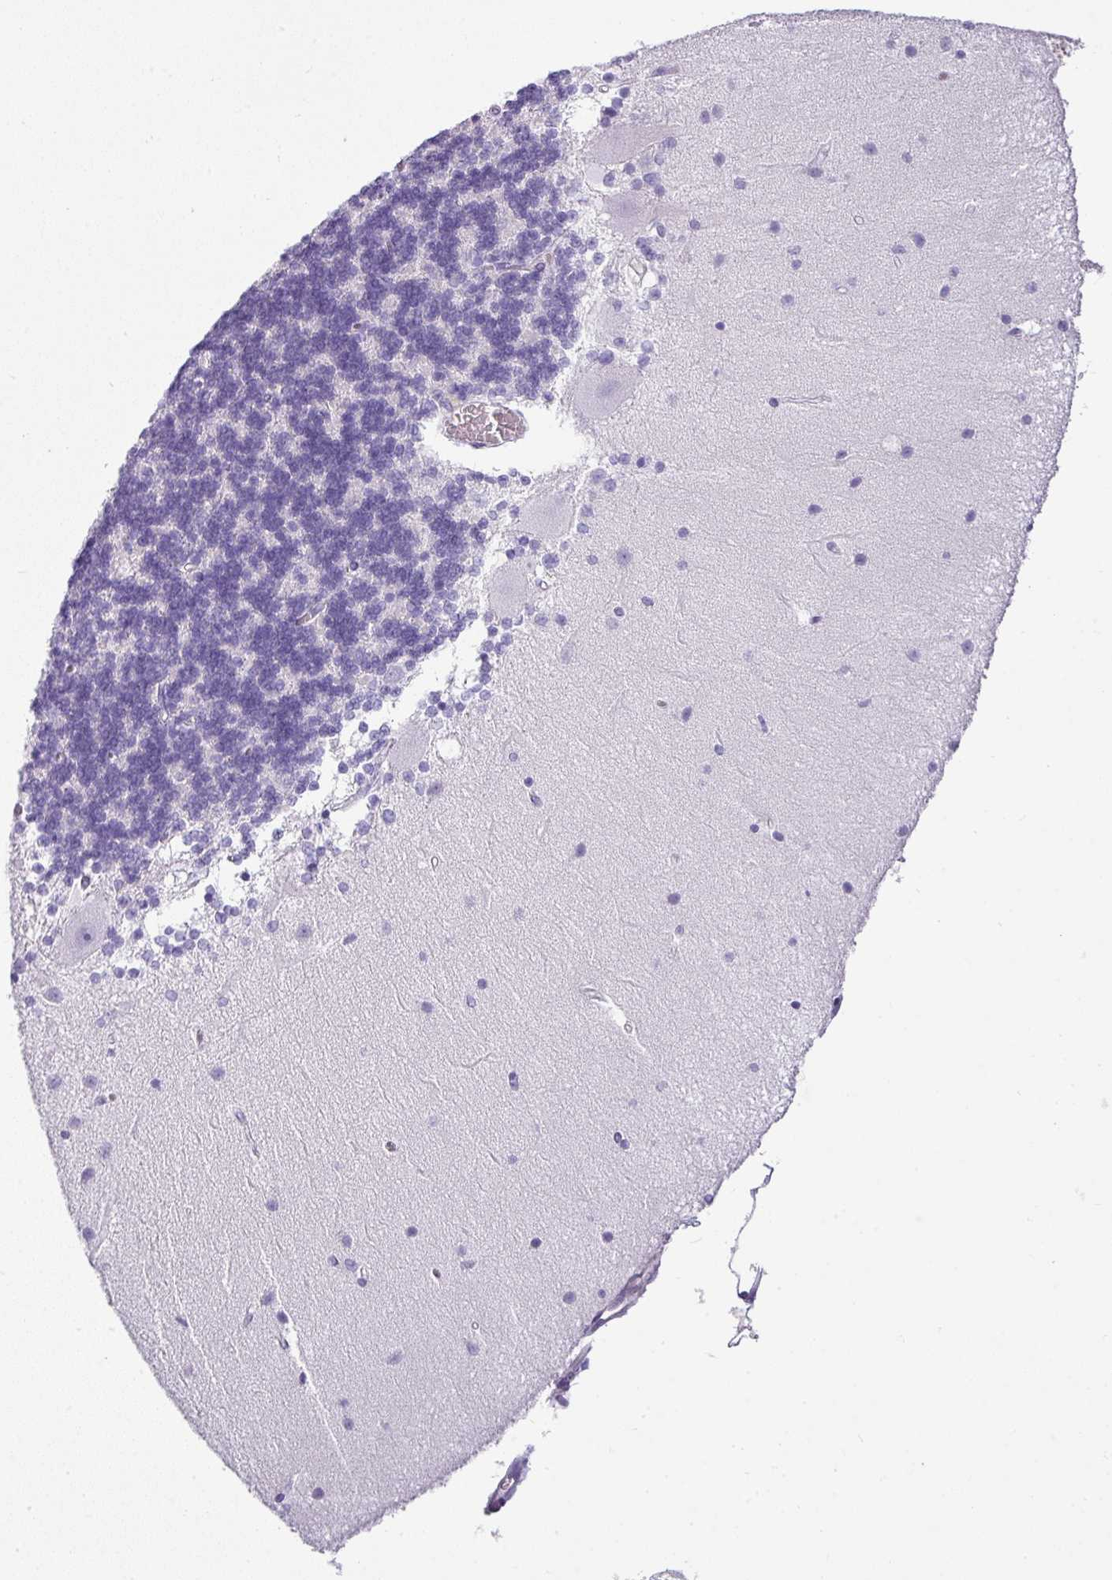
{"staining": {"intensity": "negative", "quantity": "none", "location": "none"}, "tissue": "cerebellum", "cell_type": "Cells in granular layer", "image_type": "normal", "snomed": [{"axis": "morphology", "description": "Normal tissue, NOS"}, {"axis": "topography", "description": "Cerebellum"}], "caption": "IHC image of normal cerebellum stained for a protein (brown), which shows no staining in cells in granular layer. (Immunohistochemistry (ihc), brightfield microscopy, high magnification).", "gene": "VCX2", "patient": {"sex": "female", "age": 54}}